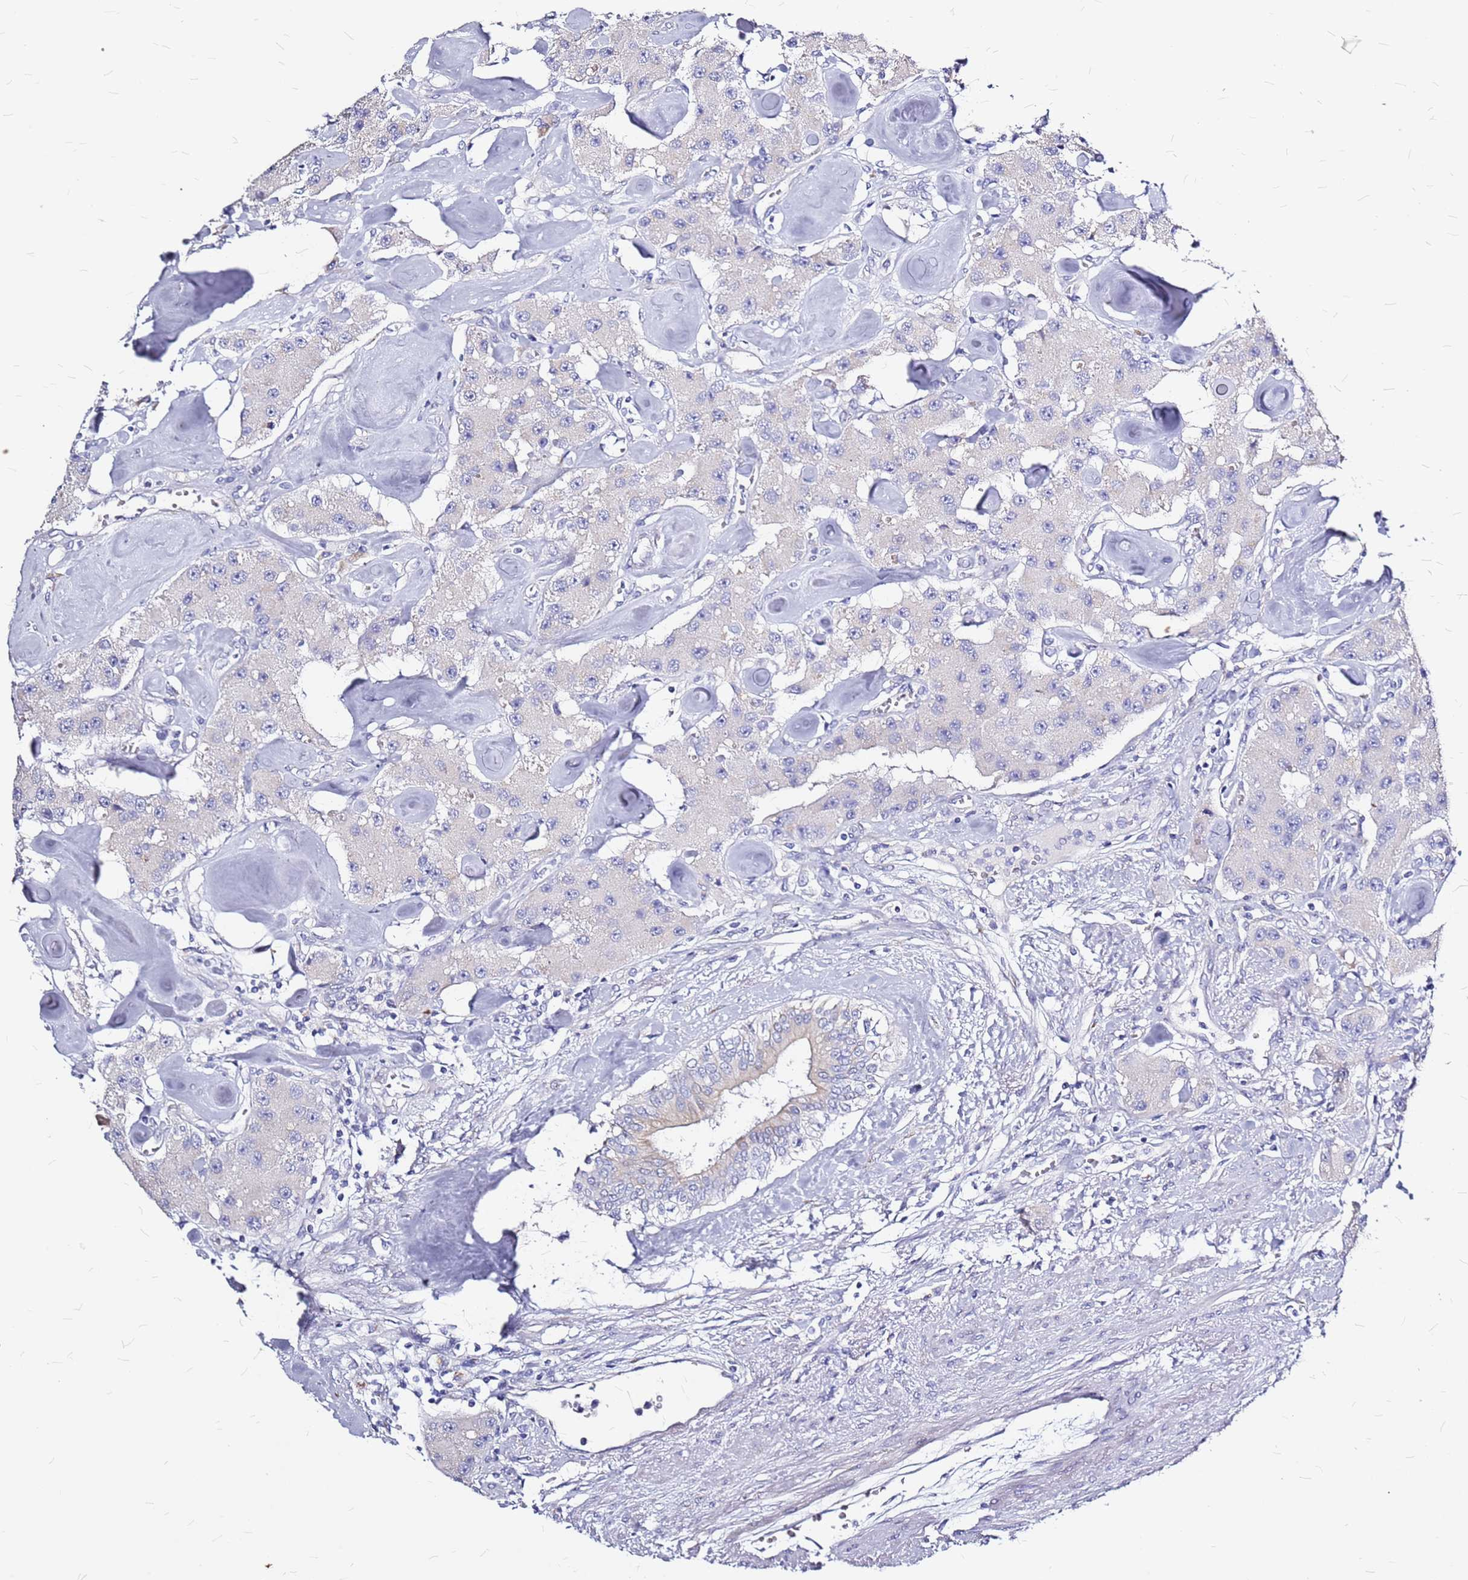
{"staining": {"intensity": "negative", "quantity": "none", "location": "none"}, "tissue": "carcinoid", "cell_type": "Tumor cells", "image_type": "cancer", "snomed": [{"axis": "morphology", "description": "Carcinoid, malignant, NOS"}, {"axis": "topography", "description": "Pancreas"}], "caption": "There is no significant expression in tumor cells of carcinoid.", "gene": "CASD1", "patient": {"sex": "male", "age": 41}}